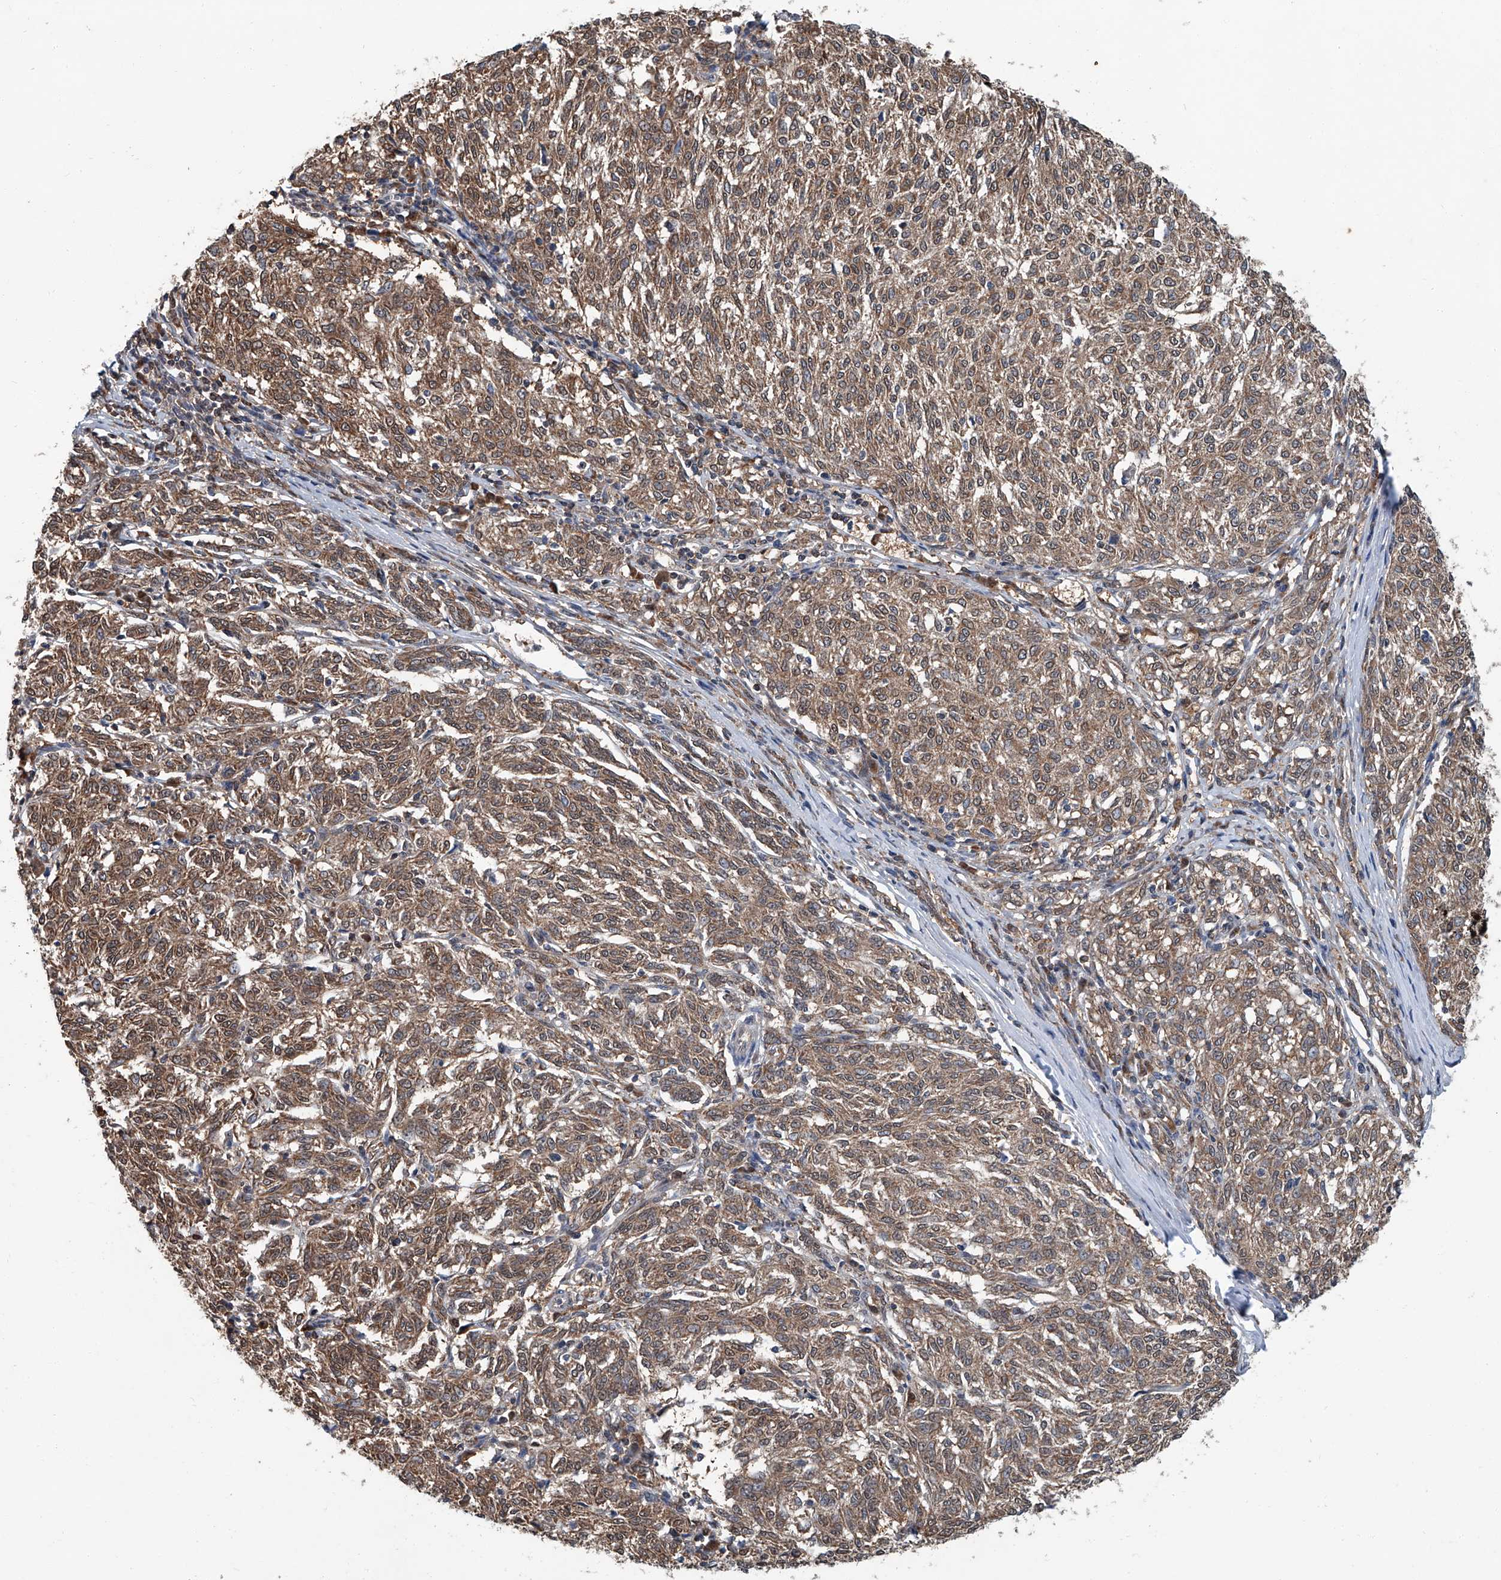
{"staining": {"intensity": "moderate", "quantity": ">75%", "location": "cytoplasmic/membranous"}, "tissue": "melanoma", "cell_type": "Tumor cells", "image_type": "cancer", "snomed": [{"axis": "morphology", "description": "Malignant melanoma, NOS"}, {"axis": "topography", "description": "Skin"}], "caption": "Immunohistochemistry histopathology image of human melanoma stained for a protein (brown), which reveals medium levels of moderate cytoplasmic/membranous staining in approximately >75% of tumor cells.", "gene": "CLK1", "patient": {"sex": "female", "age": 72}}